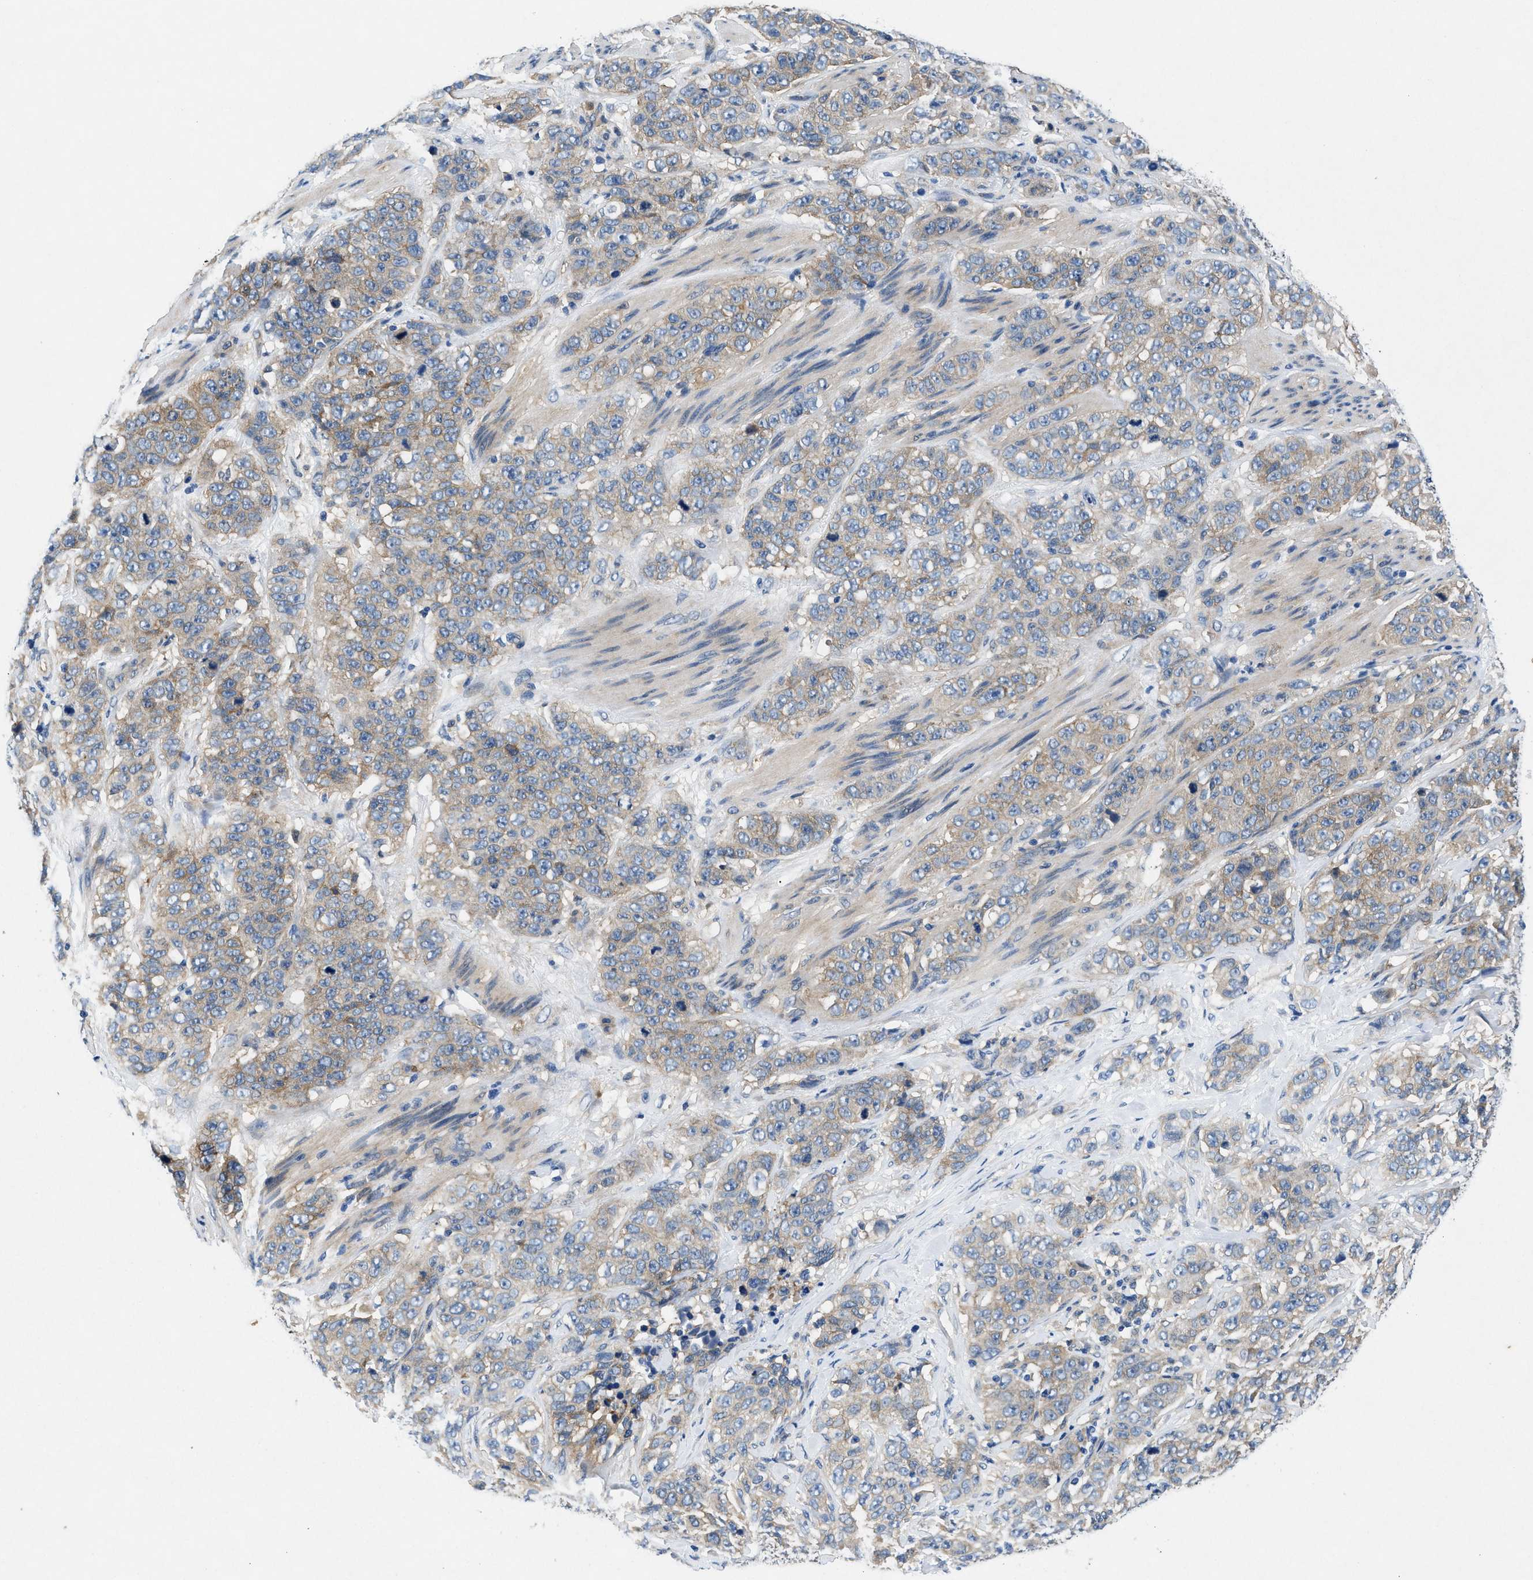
{"staining": {"intensity": "weak", "quantity": "25%-75%", "location": "cytoplasmic/membranous"}, "tissue": "stomach cancer", "cell_type": "Tumor cells", "image_type": "cancer", "snomed": [{"axis": "morphology", "description": "Adenocarcinoma, NOS"}, {"axis": "topography", "description": "Stomach"}], "caption": "IHC histopathology image of human adenocarcinoma (stomach) stained for a protein (brown), which displays low levels of weak cytoplasmic/membranous staining in about 25%-75% of tumor cells.", "gene": "COPS2", "patient": {"sex": "male", "age": 48}}